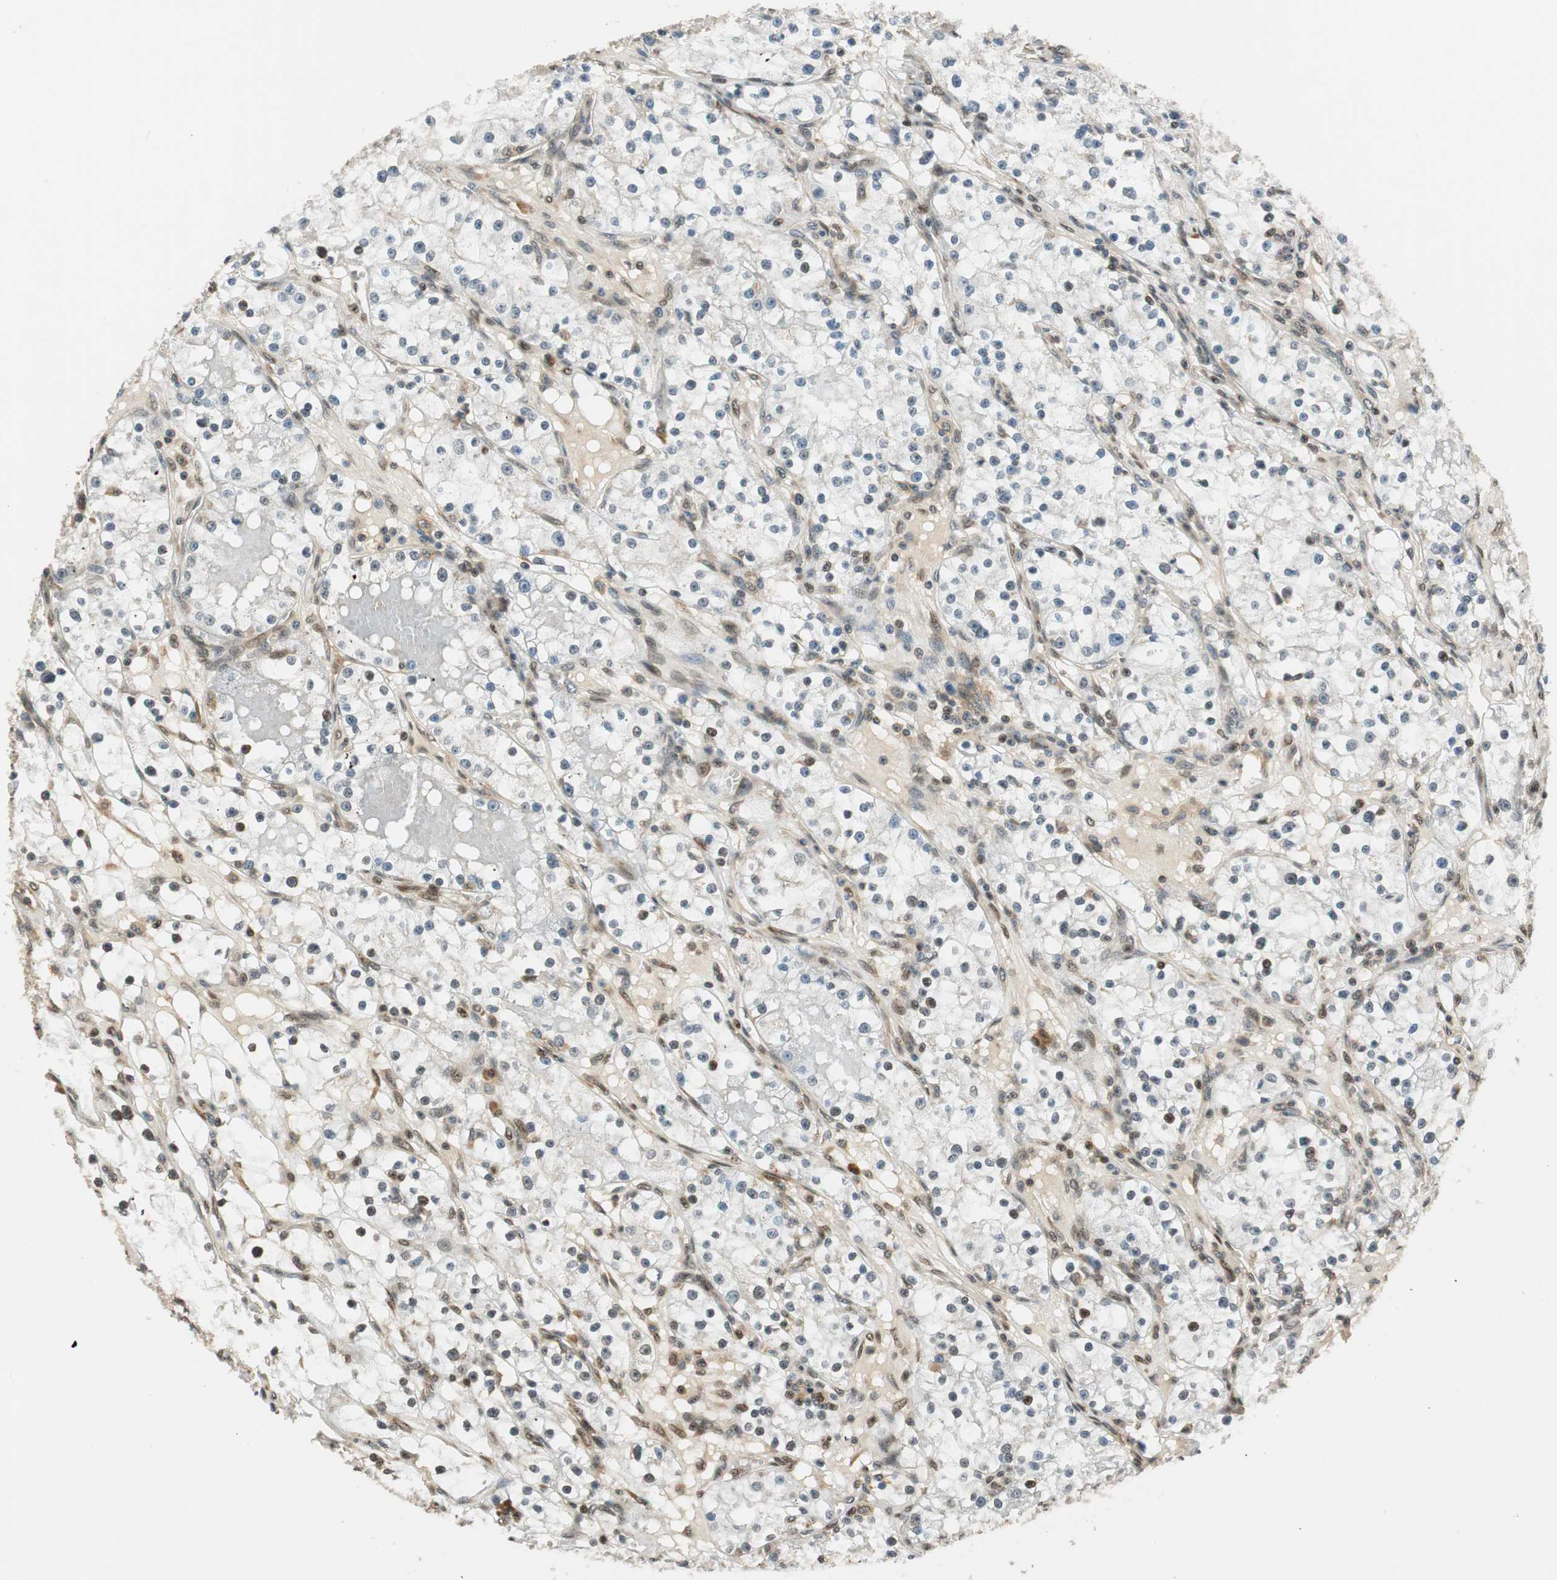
{"staining": {"intensity": "moderate", "quantity": "25%-75%", "location": "nuclear"}, "tissue": "renal cancer", "cell_type": "Tumor cells", "image_type": "cancer", "snomed": [{"axis": "morphology", "description": "Adenocarcinoma, NOS"}, {"axis": "topography", "description": "Kidney"}], "caption": "Immunohistochemistry (IHC) (DAB (3,3'-diaminobenzidine)) staining of human renal adenocarcinoma demonstrates moderate nuclear protein expression in about 25%-75% of tumor cells.", "gene": "RING1", "patient": {"sex": "male", "age": 56}}